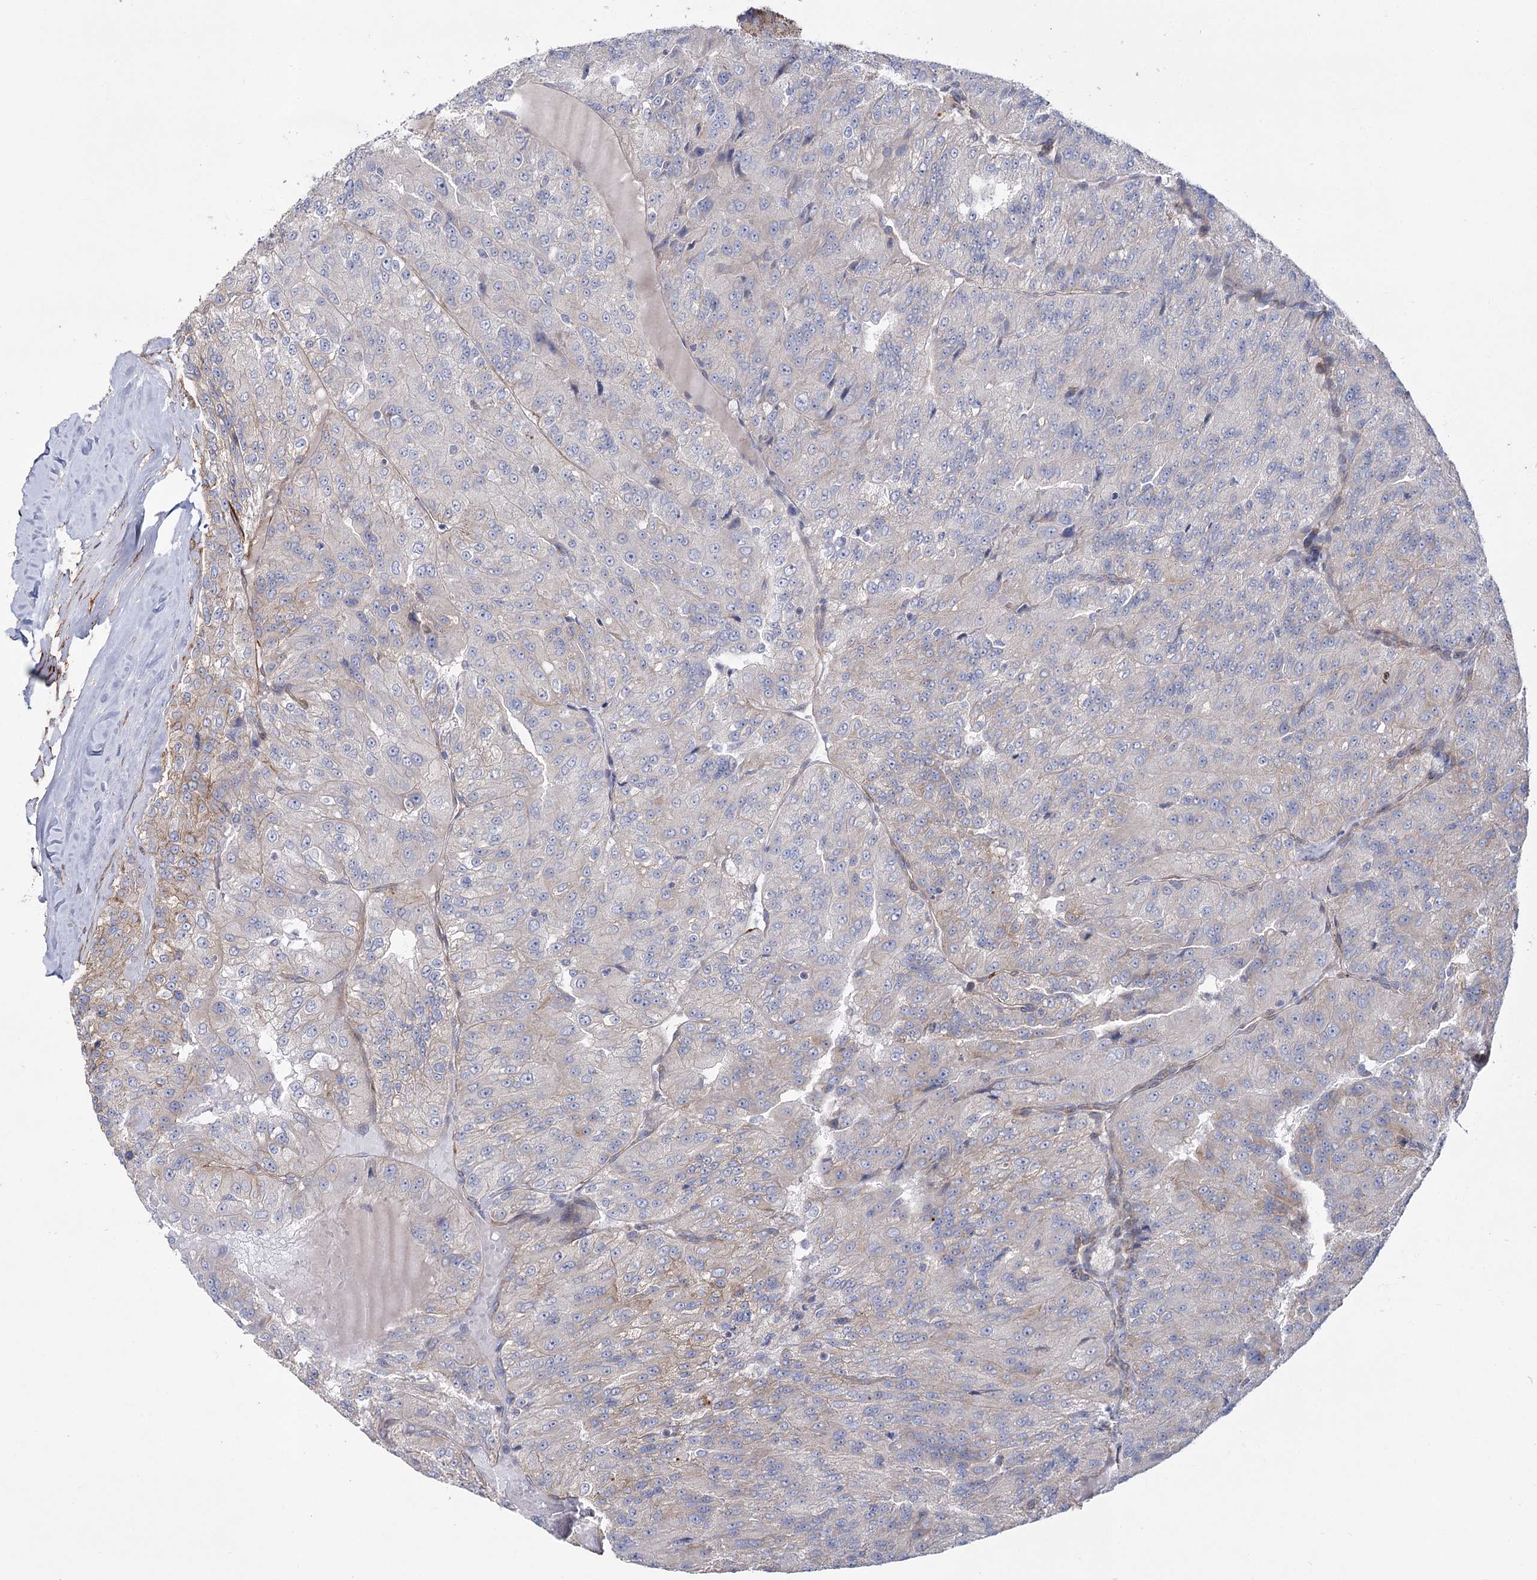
{"staining": {"intensity": "negative", "quantity": "none", "location": "none"}, "tissue": "renal cancer", "cell_type": "Tumor cells", "image_type": "cancer", "snomed": [{"axis": "morphology", "description": "Adenocarcinoma, NOS"}, {"axis": "topography", "description": "Kidney"}], "caption": "A high-resolution photomicrograph shows immunohistochemistry staining of renal cancer (adenocarcinoma), which demonstrates no significant positivity in tumor cells.", "gene": "TMEM164", "patient": {"sex": "female", "age": 63}}